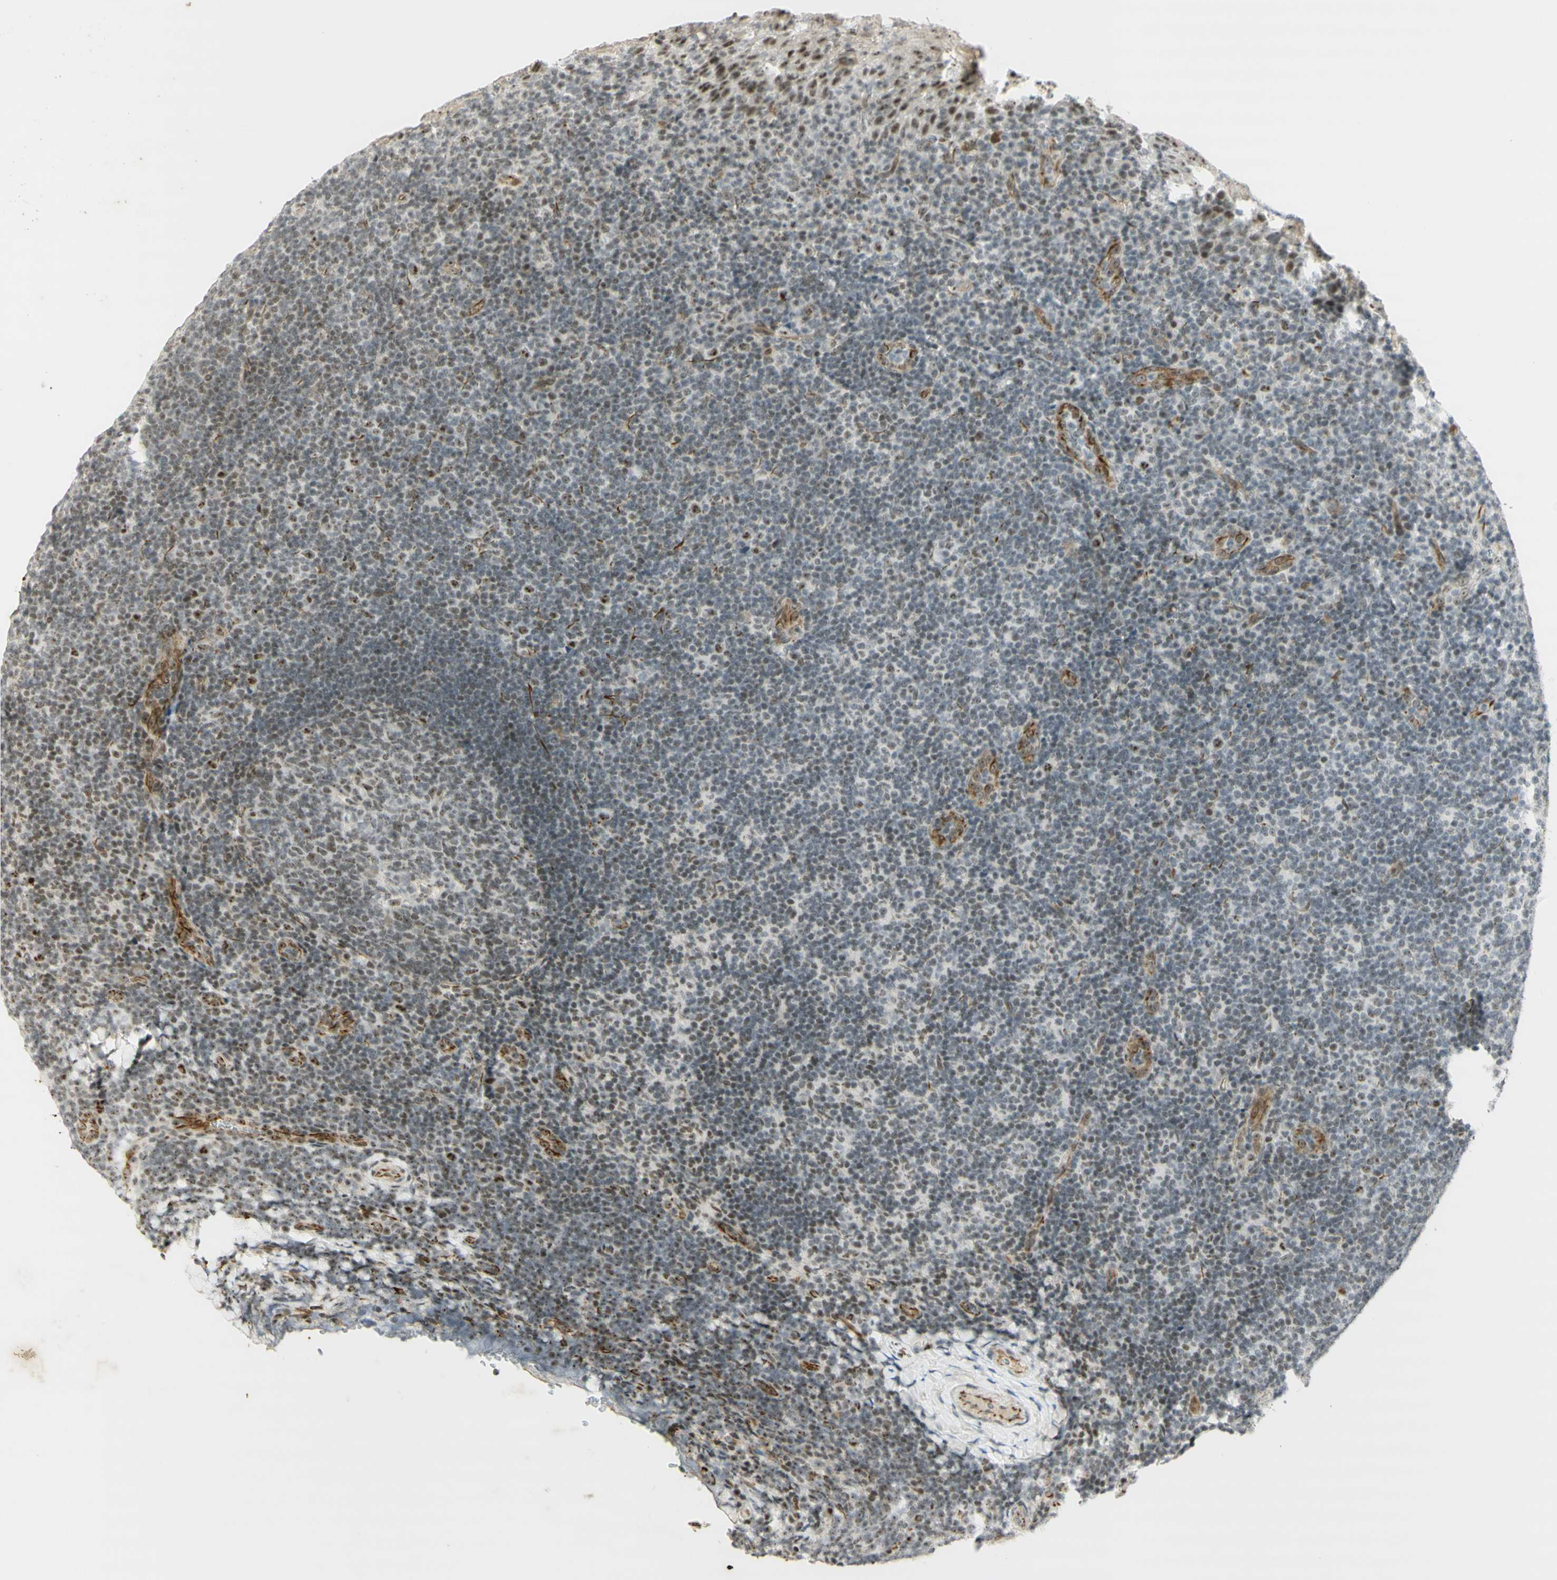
{"staining": {"intensity": "weak", "quantity": "25%-75%", "location": "nuclear"}, "tissue": "tonsil", "cell_type": "Germinal center cells", "image_type": "normal", "snomed": [{"axis": "morphology", "description": "Normal tissue, NOS"}, {"axis": "topography", "description": "Tonsil"}], "caption": "This micrograph displays IHC staining of unremarkable tonsil, with low weak nuclear positivity in about 25%-75% of germinal center cells.", "gene": "IRF1", "patient": {"sex": "male", "age": 37}}